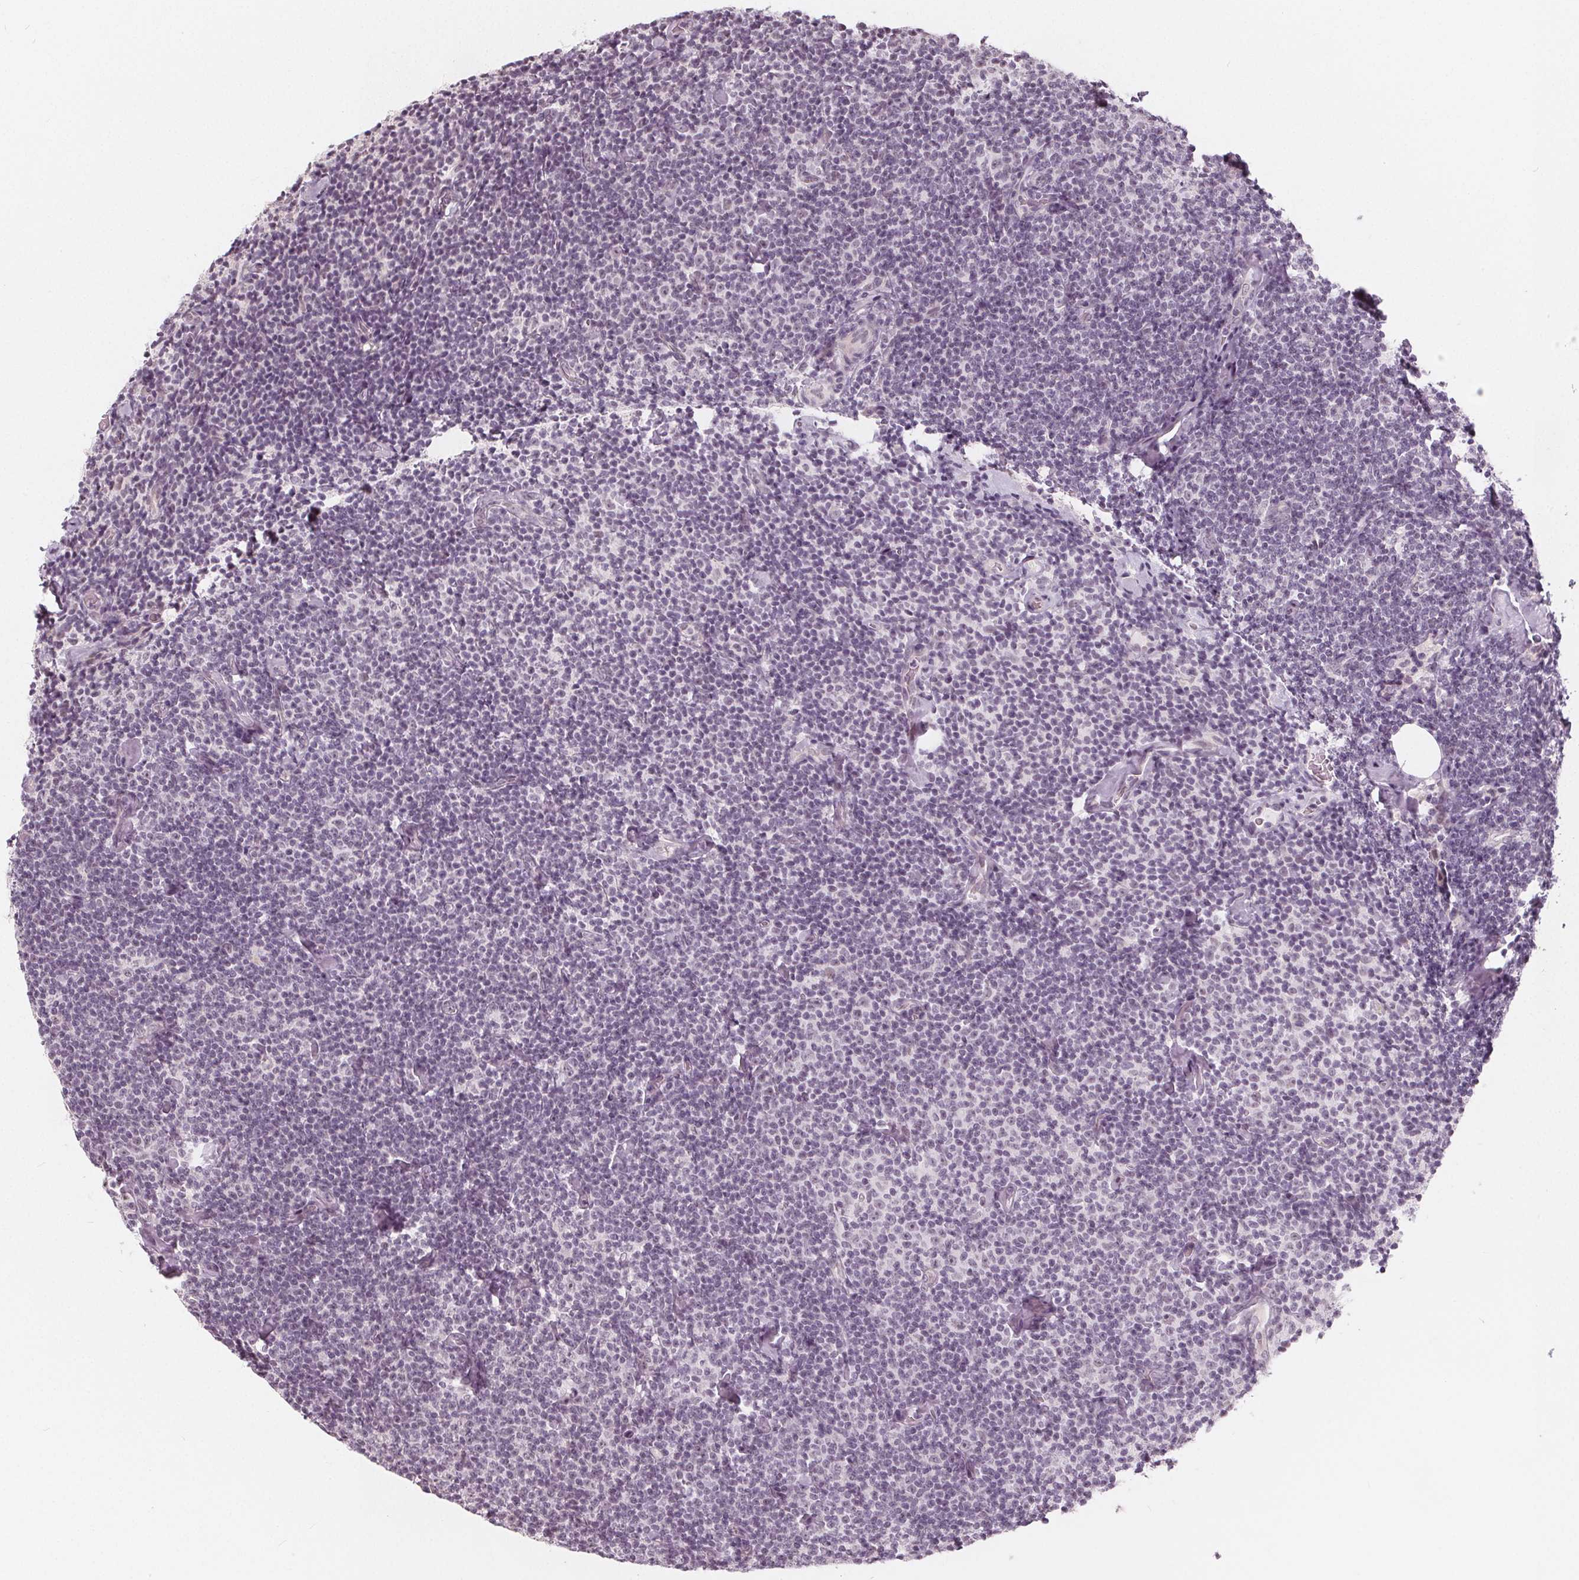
{"staining": {"intensity": "negative", "quantity": "none", "location": "none"}, "tissue": "lymphoma", "cell_type": "Tumor cells", "image_type": "cancer", "snomed": [{"axis": "morphology", "description": "Malignant lymphoma, non-Hodgkin's type, Low grade"}, {"axis": "topography", "description": "Lymph node"}], "caption": "An image of human malignant lymphoma, non-Hodgkin's type (low-grade) is negative for staining in tumor cells.", "gene": "NUP210L", "patient": {"sex": "male", "age": 81}}